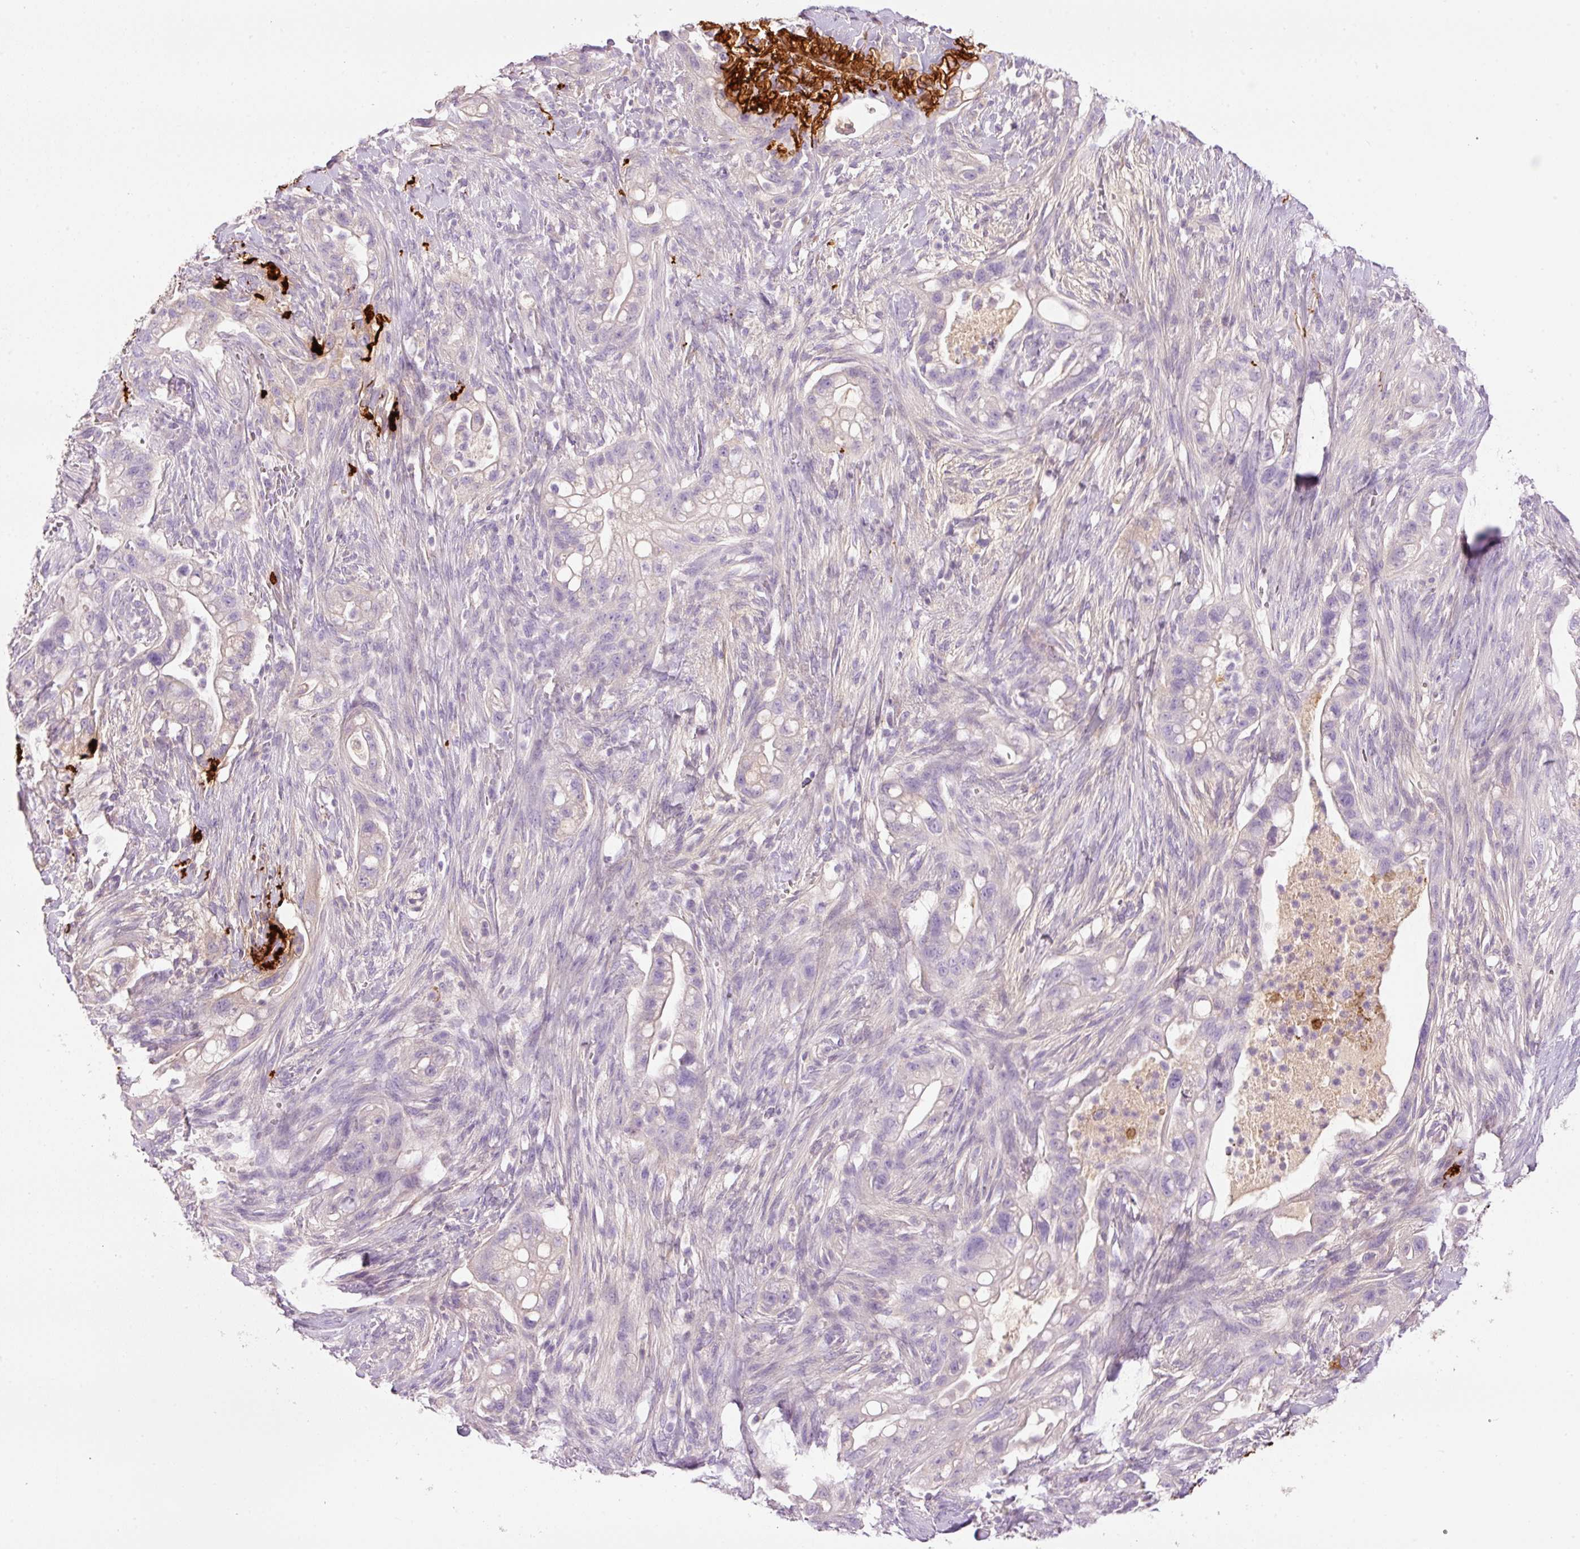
{"staining": {"intensity": "negative", "quantity": "none", "location": "none"}, "tissue": "pancreatic cancer", "cell_type": "Tumor cells", "image_type": "cancer", "snomed": [{"axis": "morphology", "description": "Adenocarcinoma, NOS"}, {"axis": "topography", "description": "Pancreas"}], "caption": "IHC image of human pancreatic cancer (adenocarcinoma) stained for a protein (brown), which shows no expression in tumor cells.", "gene": "MFAP4", "patient": {"sex": "male", "age": 44}}